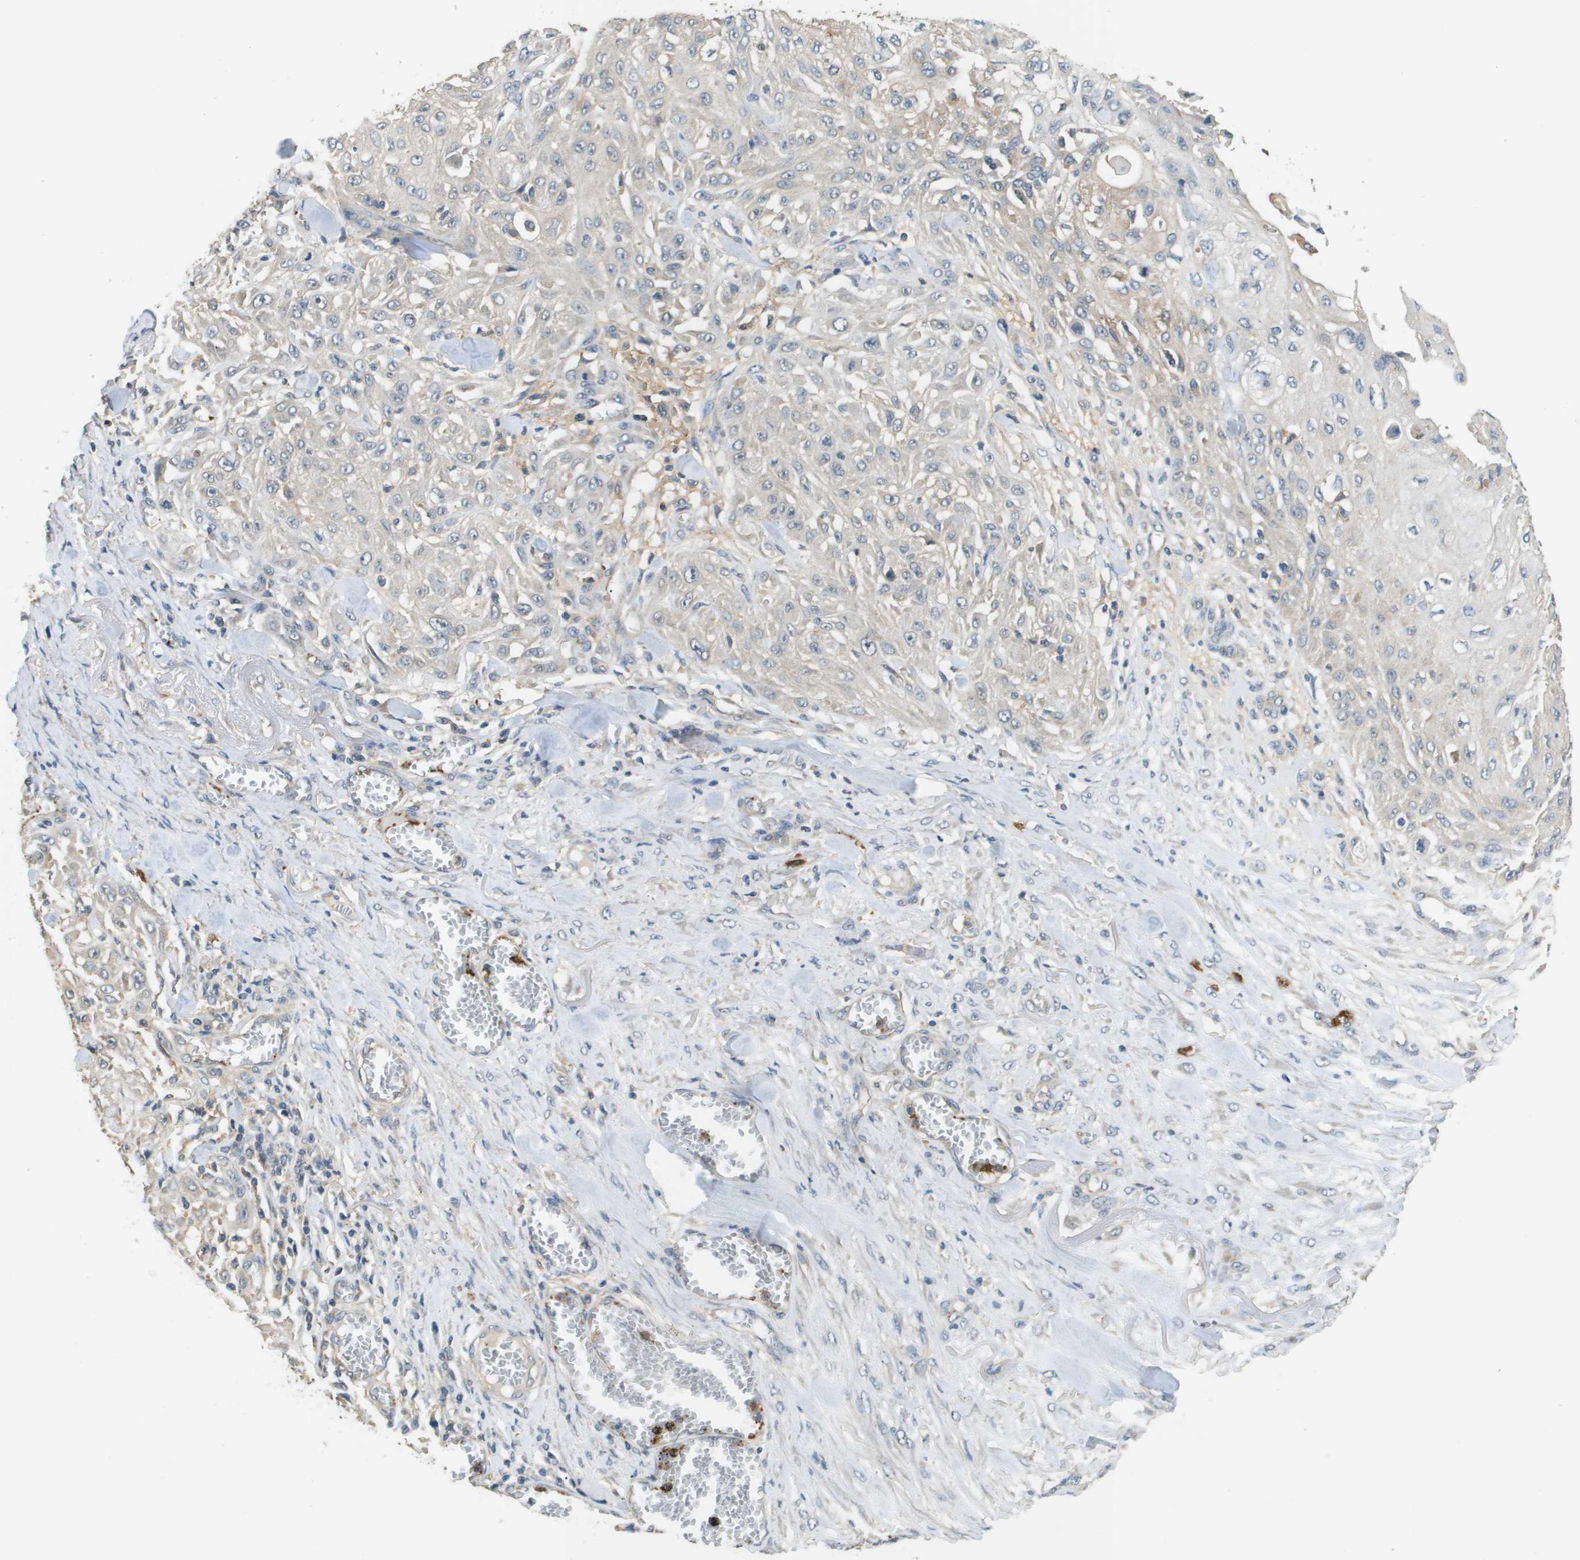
{"staining": {"intensity": "negative", "quantity": "none", "location": "none"}, "tissue": "skin cancer", "cell_type": "Tumor cells", "image_type": "cancer", "snomed": [{"axis": "morphology", "description": "Squamous cell carcinoma, NOS"}, {"axis": "morphology", "description": "Squamous cell carcinoma, metastatic, NOS"}, {"axis": "topography", "description": "Skin"}, {"axis": "topography", "description": "Lymph node"}], "caption": "Immunohistochemistry histopathology image of neoplastic tissue: skin squamous cell carcinoma stained with DAB shows no significant protein expression in tumor cells. Brightfield microscopy of IHC stained with DAB (brown) and hematoxylin (blue), captured at high magnification.", "gene": "RAB27B", "patient": {"sex": "male", "age": 75}}